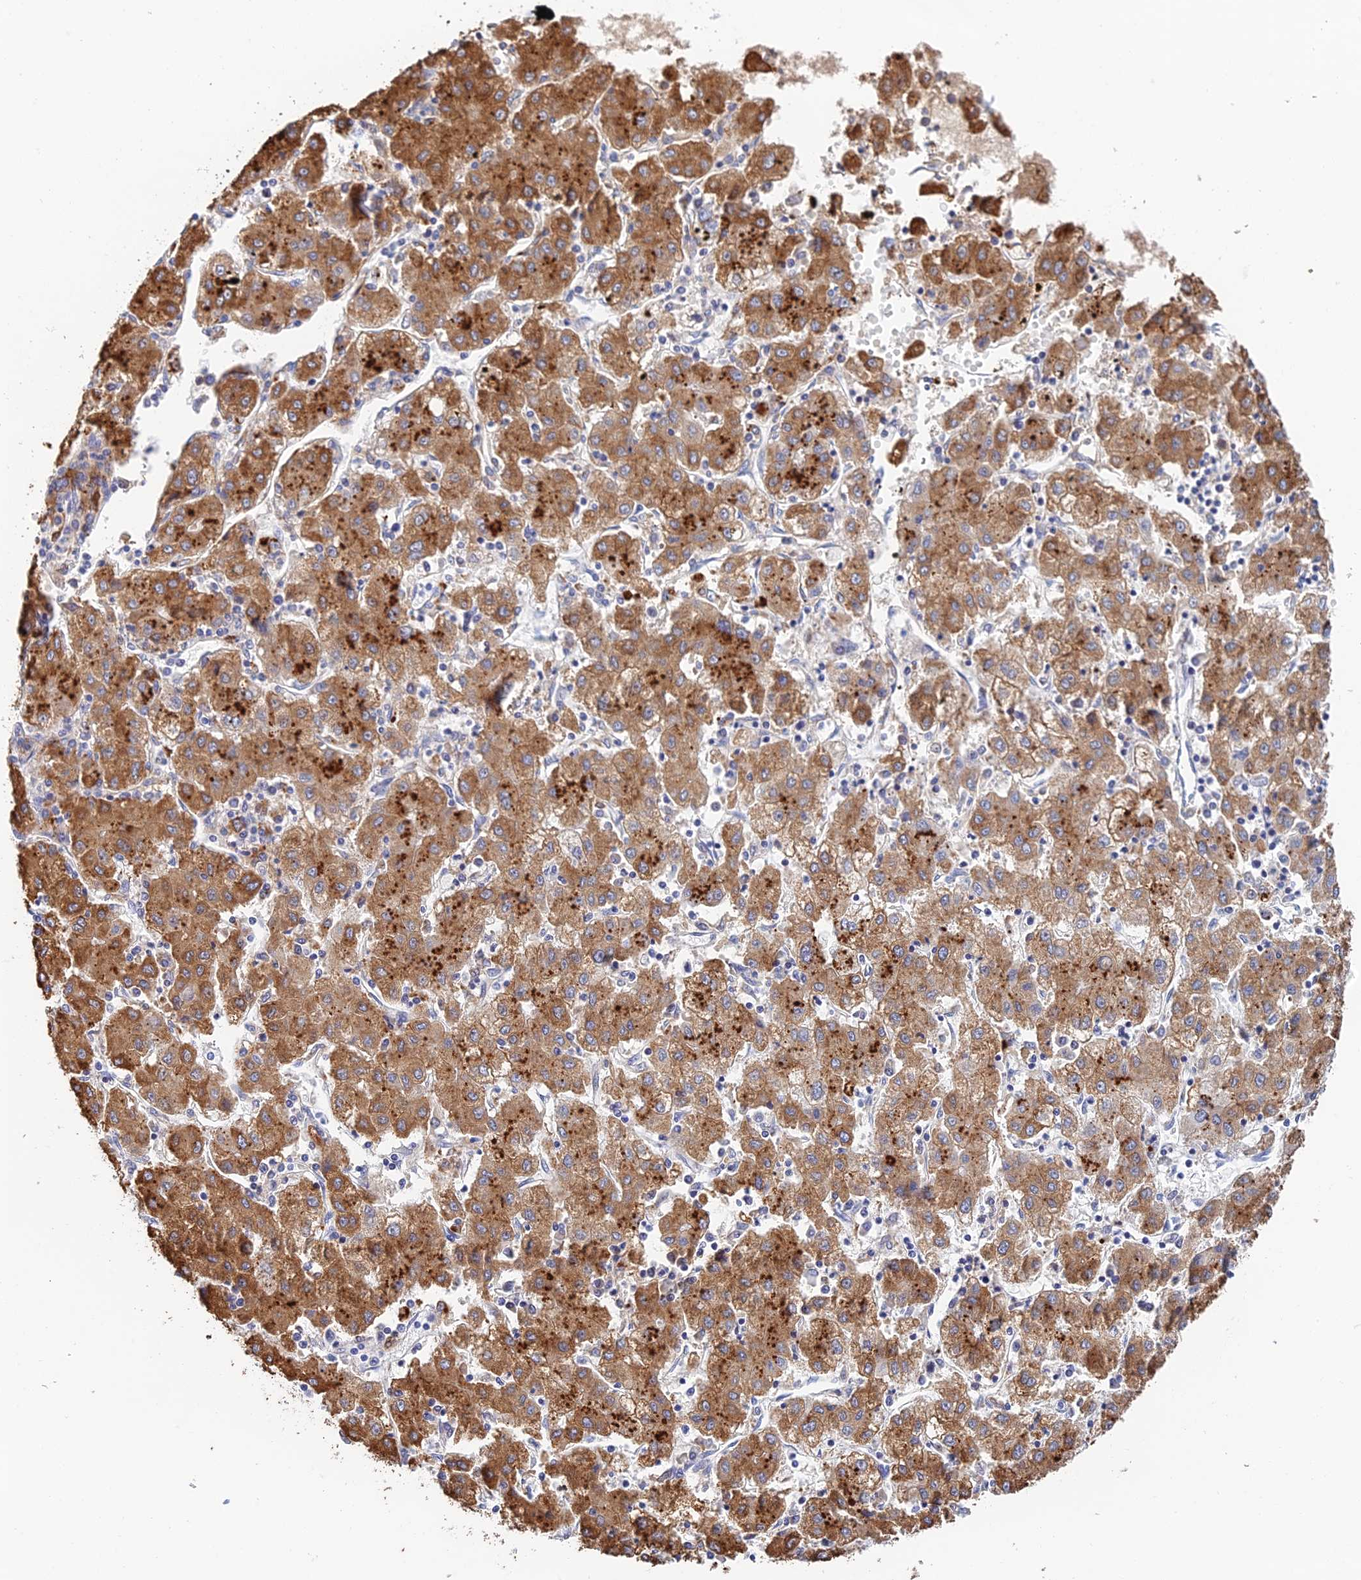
{"staining": {"intensity": "moderate", "quantity": ">75%", "location": "cytoplasmic/membranous"}, "tissue": "liver cancer", "cell_type": "Tumor cells", "image_type": "cancer", "snomed": [{"axis": "morphology", "description": "Carcinoma, Hepatocellular, NOS"}, {"axis": "topography", "description": "Liver"}], "caption": "Moderate cytoplasmic/membranous expression for a protein is present in approximately >75% of tumor cells of hepatocellular carcinoma (liver) using IHC.", "gene": "RPGRIP1L", "patient": {"sex": "male", "age": 72}}